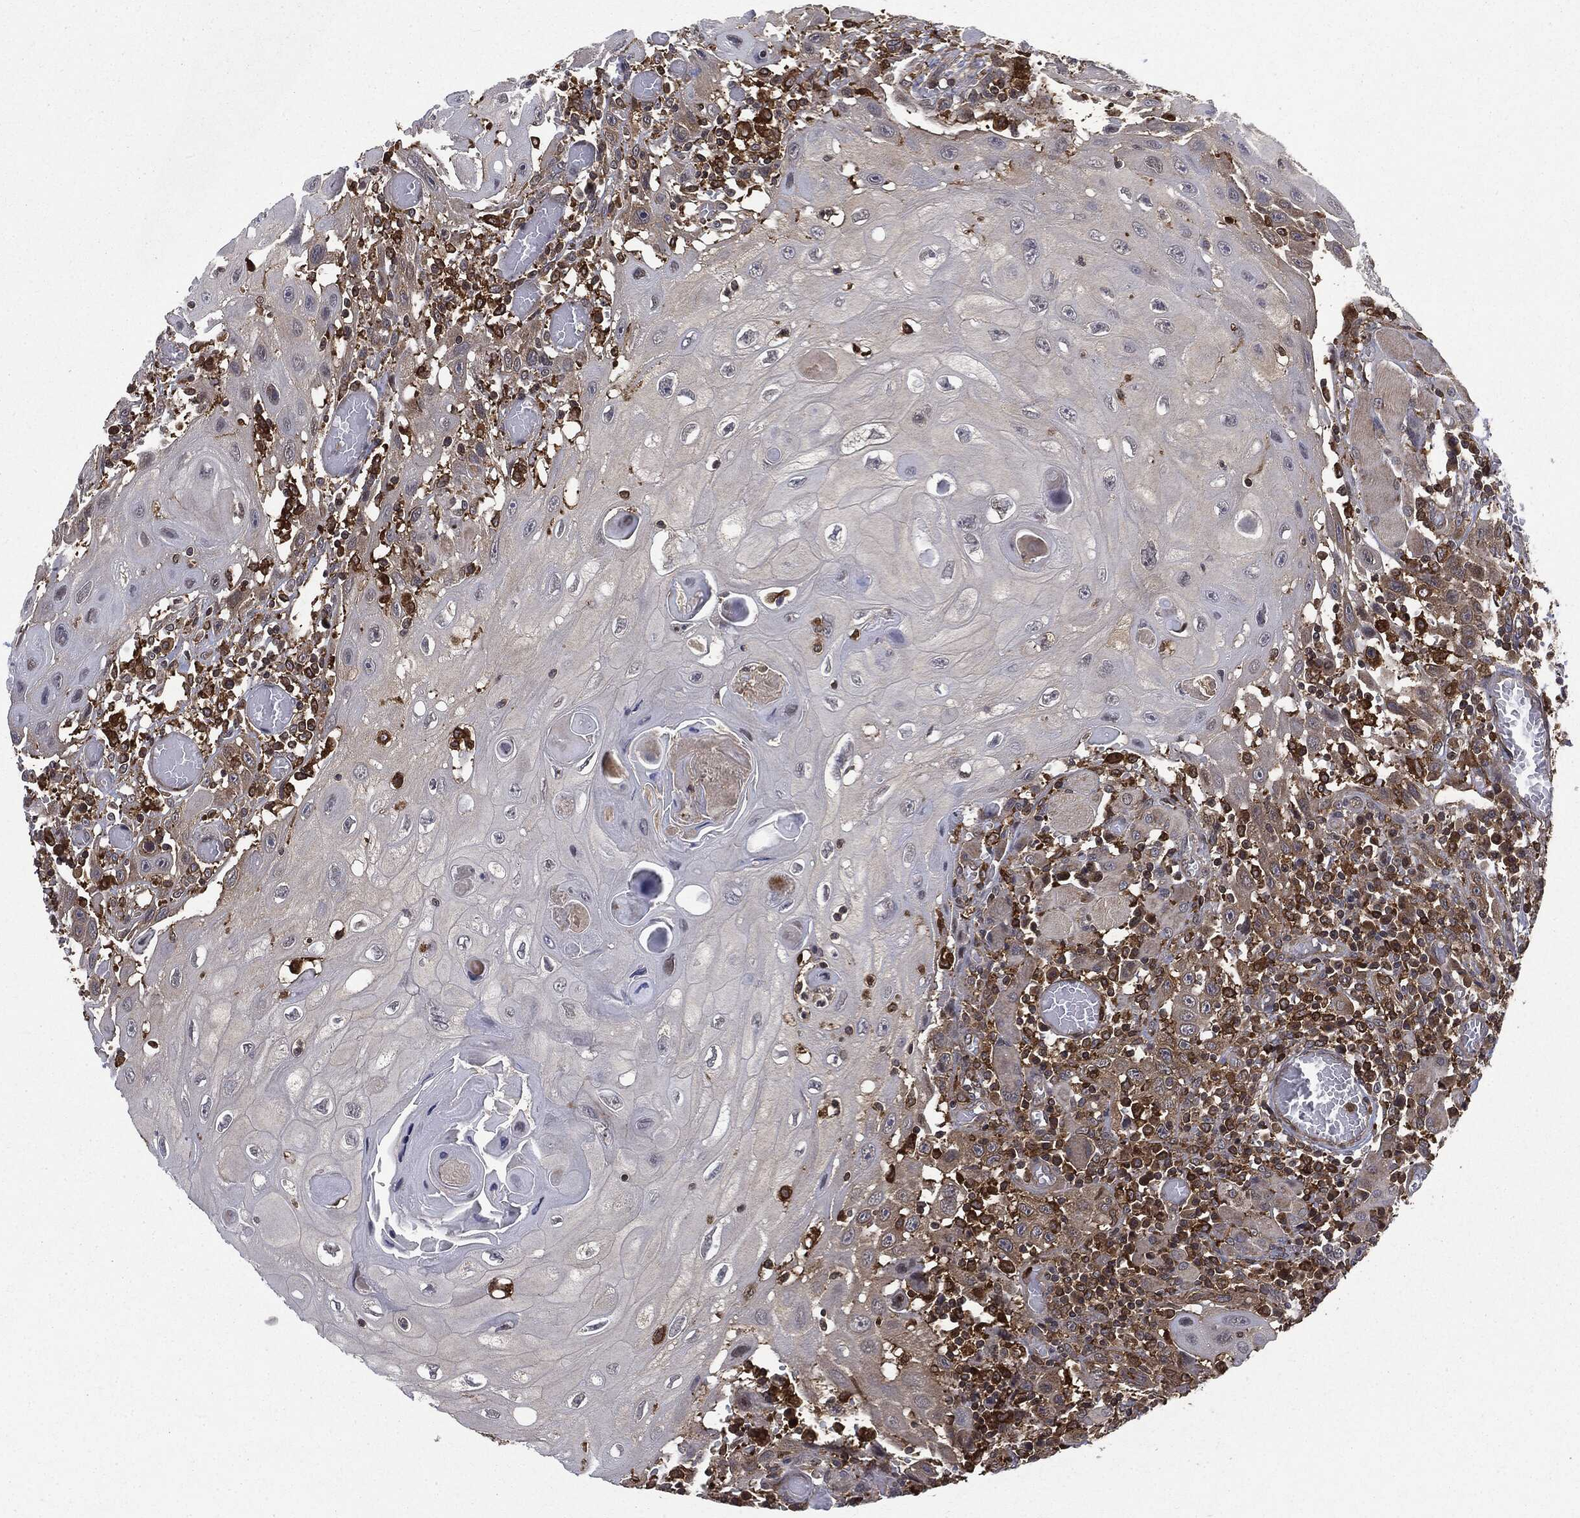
{"staining": {"intensity": "weak", "quantity": "<25%", "location": "cytoplasmic/membranous"}, "tissue": "head and neck cancer", "cell_type": "Tumor cells", "image_type": "cancer", "snomed": [{"axis": "morphology", "description": "Normal tissue, NOS"}, {"axis": "morphology", "description": "Squamous cell carcinoma, NOS"}, {"axis": "topography", "description": "Oral tissue"}, {"axis": "topography", "description": "Head-Neck"}], "caption": "Head and neck squamous cell carcinoma stained for a protein using IHC displays no expression tumor cells.", "gene": "SNX5", "patient": {"sex": "male", "age": 71}}